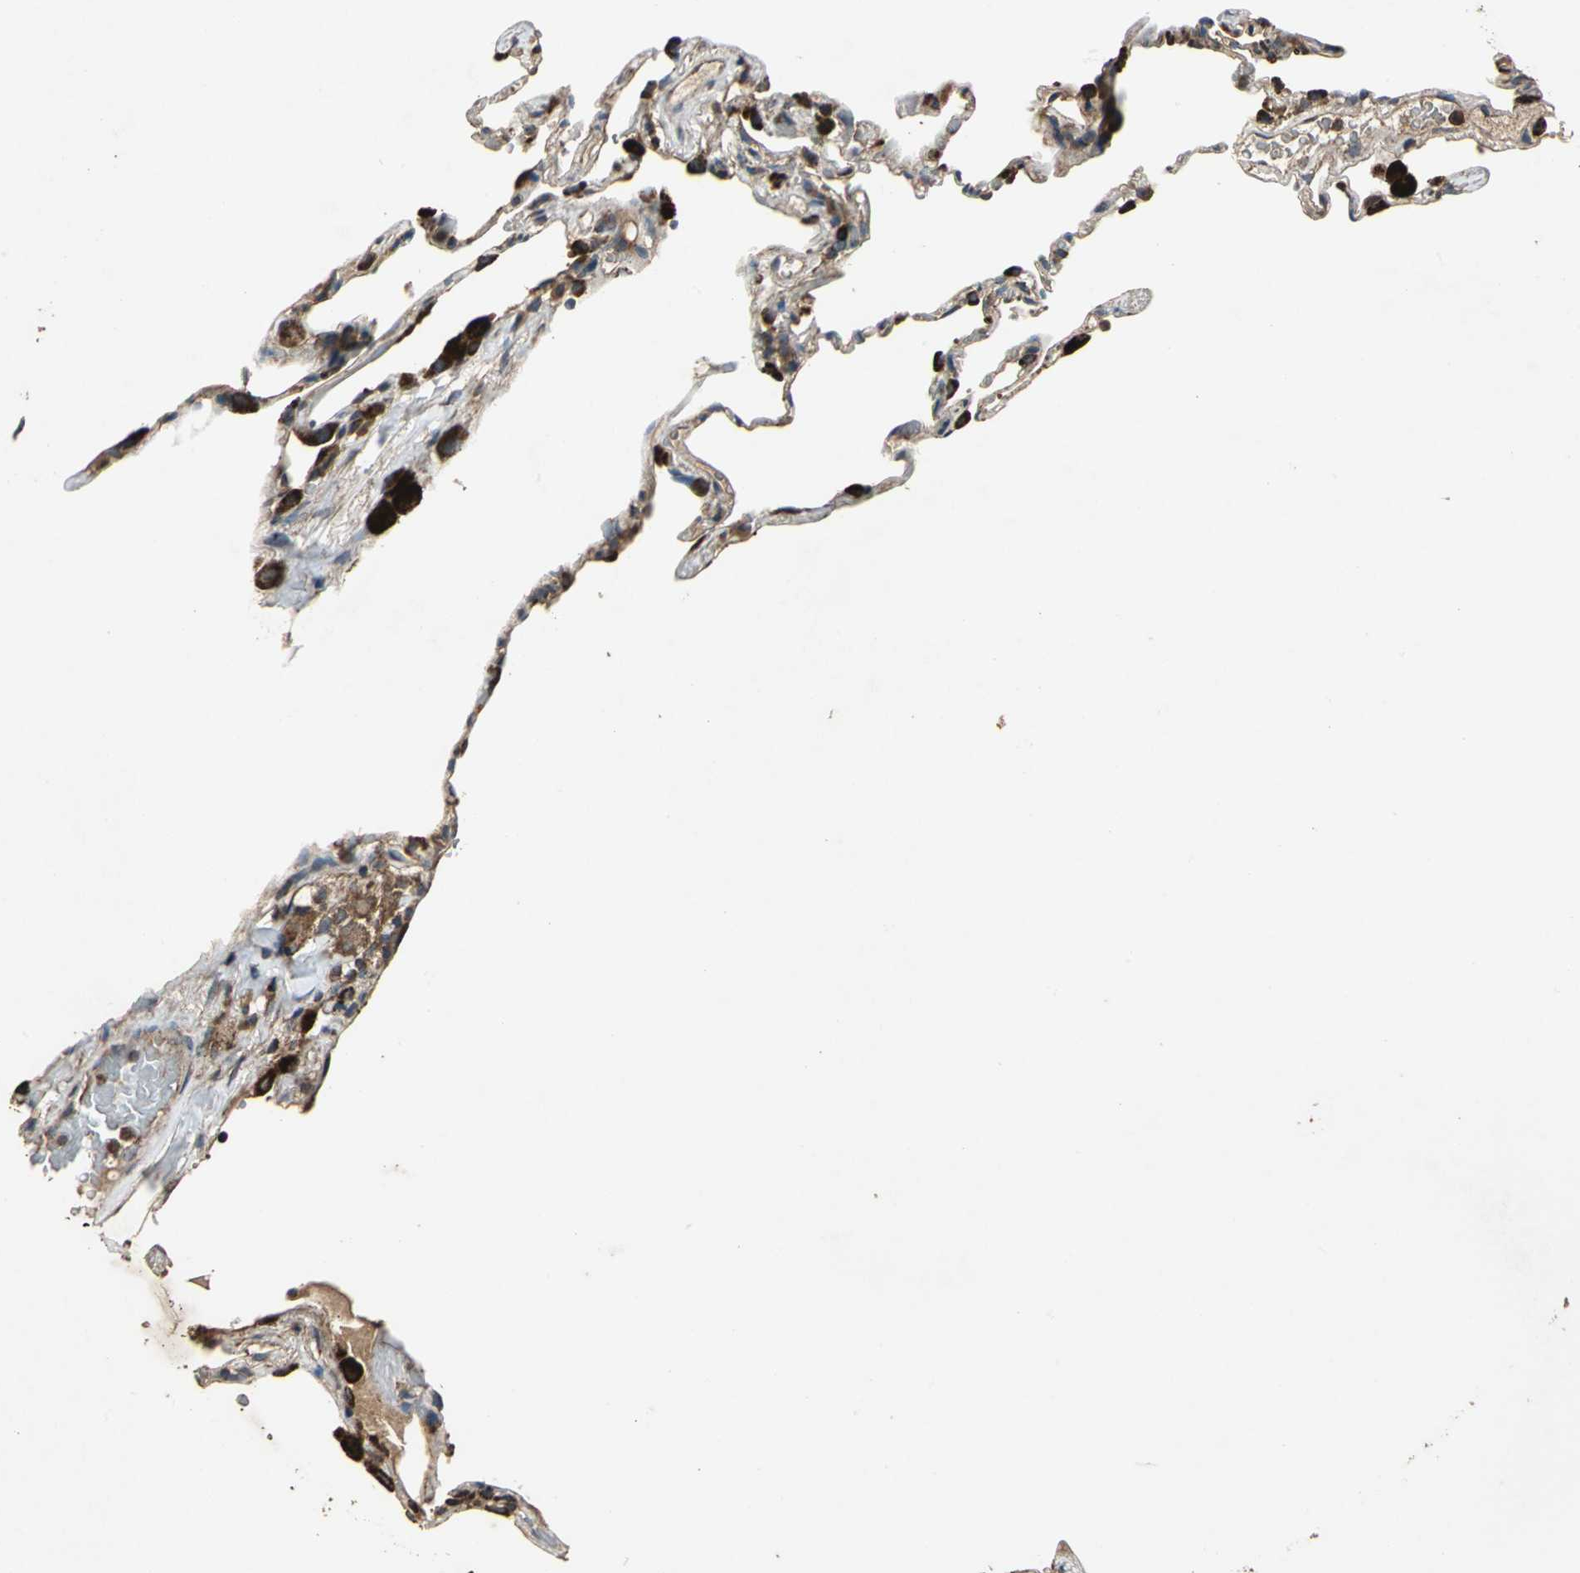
{"staining": {"intensity": "strong", "quantity": "25%-75%", "location": "cytoplasmic/membranous"}, "tissue": "lung", "cell_type": "Alveolar cells", "image_type": "normal", "snomed": [{"axis": "morphology", "description": "Normal tissue, NOS"}, {"axis": "topography", "description": "Lung"}], "caption": "Lung stained for a protein displays strong cytoplasmic/membranous positivity in alveolar cells. The staining is performed using DAB brown chromogen to label protein expression. The nuclei are counter-stained blue using hematoxylin.", "gene": "ZNF608", "patient": {"sex": "male", "age": 59}}